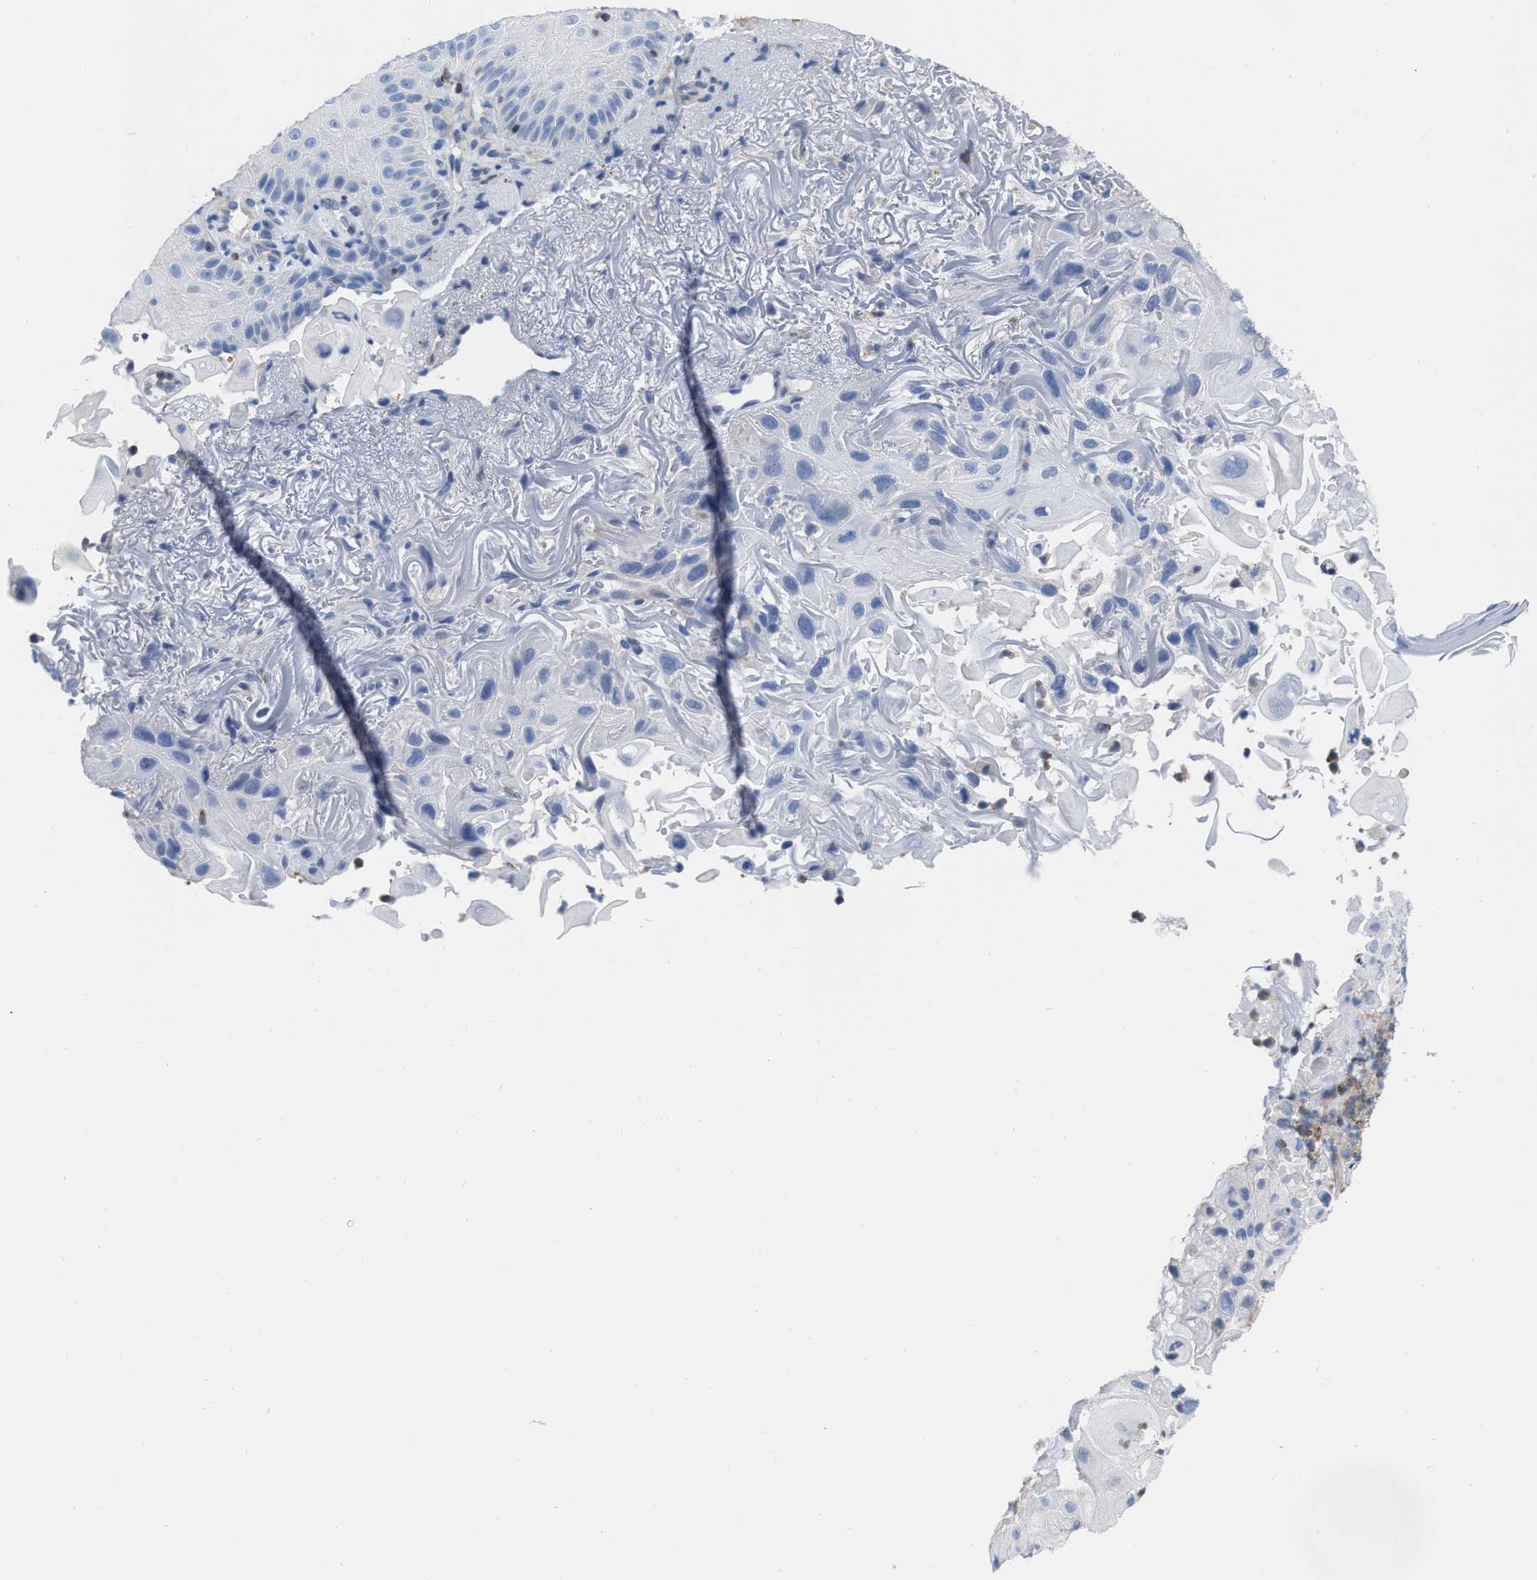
{"staining": {"intensity": "negative", "quantity": "none", "location": "none"}, "tissue": "skin cancer", "cell_type": "Tumor cells", "image_type": "cancer", "snomed": [{"axis": "morphology", "description": "Squamous cell carcinoma, NOS"}, {"axis": "topography", "description": "Skin"}], "caption": "Tumor cells are negative for protein expression in human skin cancer (squamous cell carcinoma). (Stains: DAB (3,3'-diaminobenzidine) immunohistochemistry (IHC) with hematoxylin counter stain, Microscopy: brightfield microscopy at high magnification).", "gene": "PRMT2", "patient": {"sex": "female", "age": 77}}